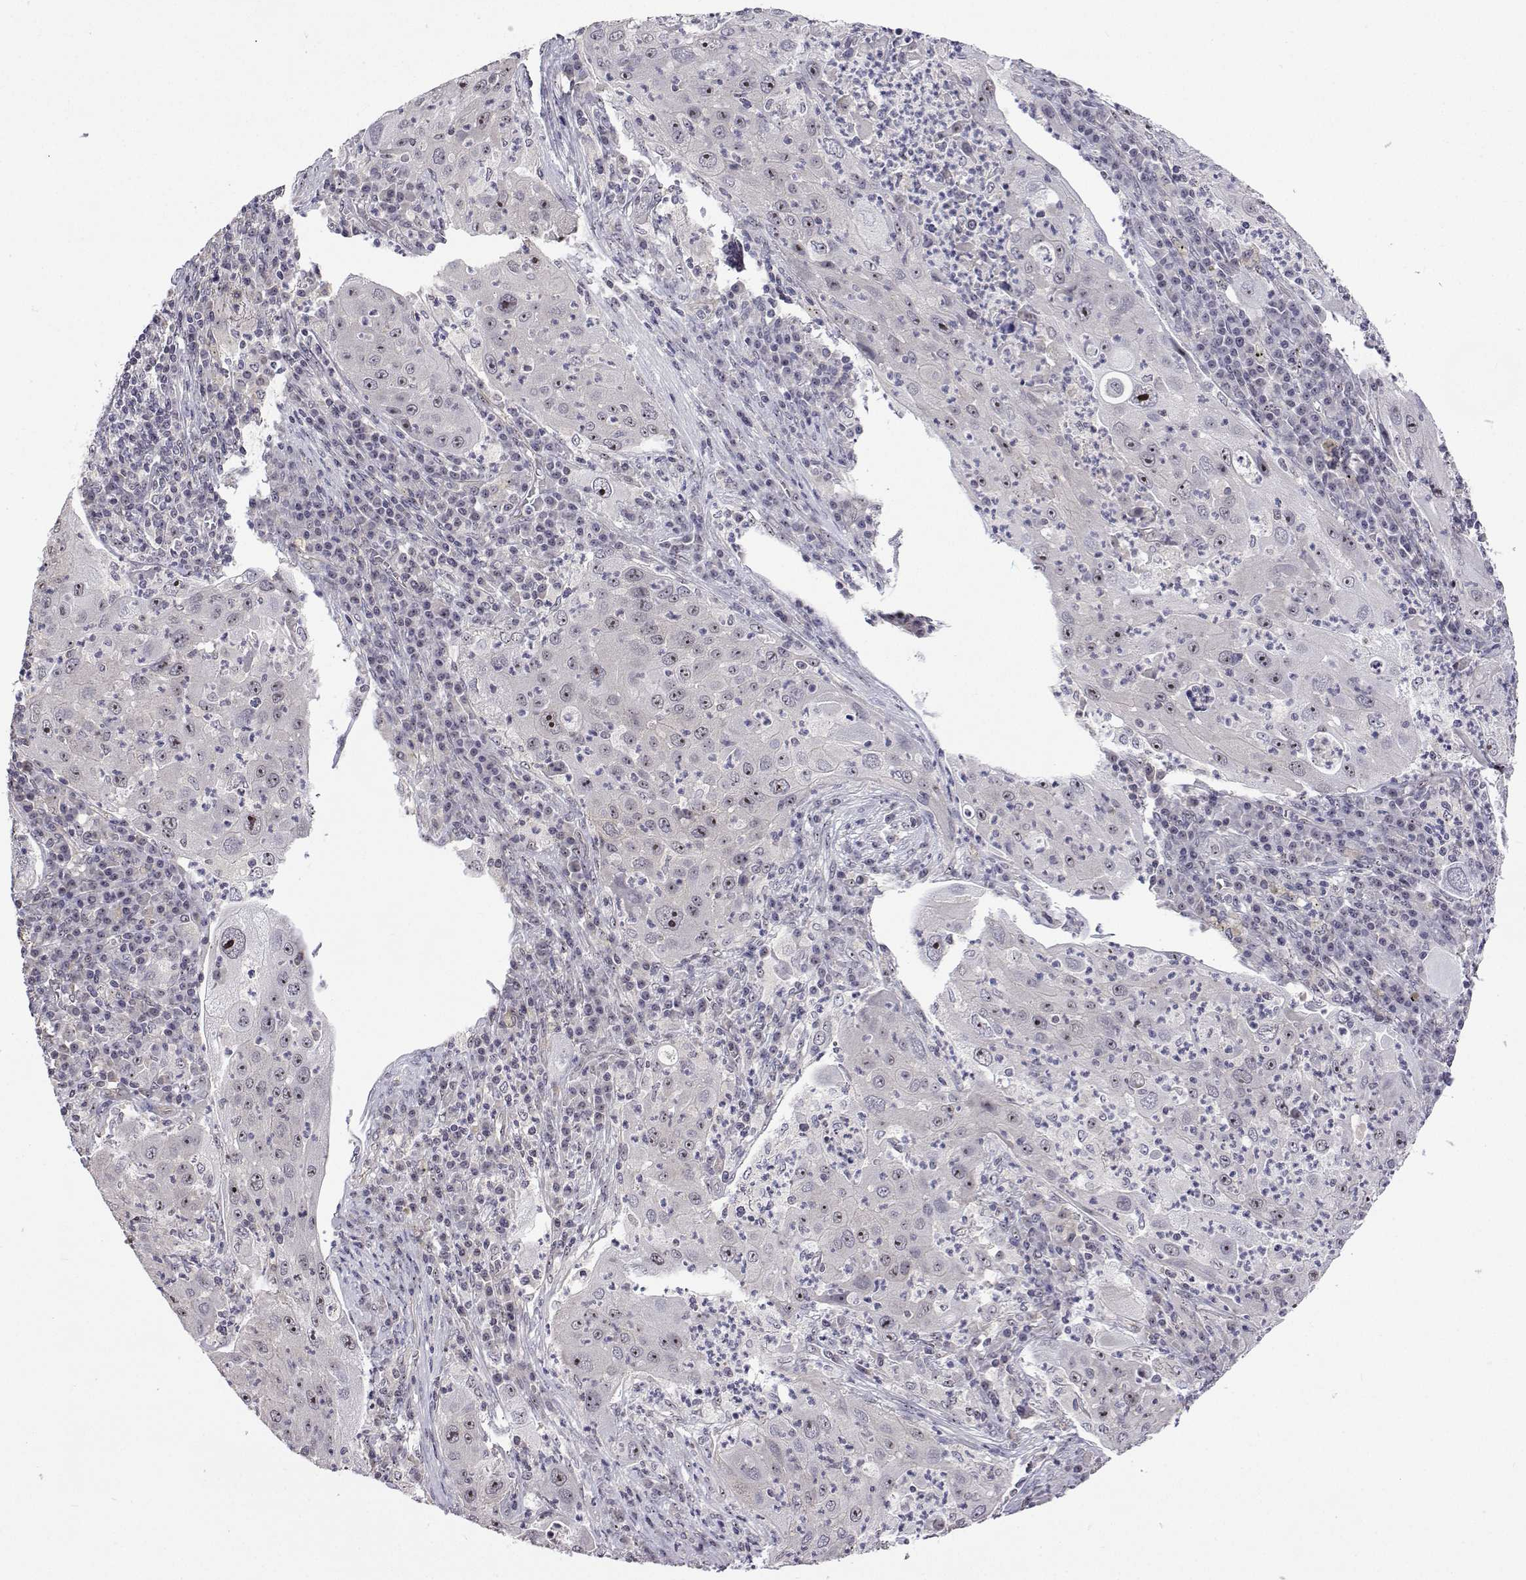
{"staining": {"intensity": "moderate", "quantity": "<25%", "location": "nuclear"}, "tissue": "lung cancer", "cell_type": "Tumor cells", "image_type": "cancer", "snomed": [{"axis": "morphology", "description": "Squamous cell carcinoma, NOS"}, {"axis": "topography", "description": "Lung"}], "caption": "Immunohistochemistry (IHC) of human lung cancer (squamous cell carcinoma) demonstrates low levels of moderate nuclear expression in about <25% of tumor cells.", "gene": "NHP2", "patient": {"sex": "female", "age": 59}}